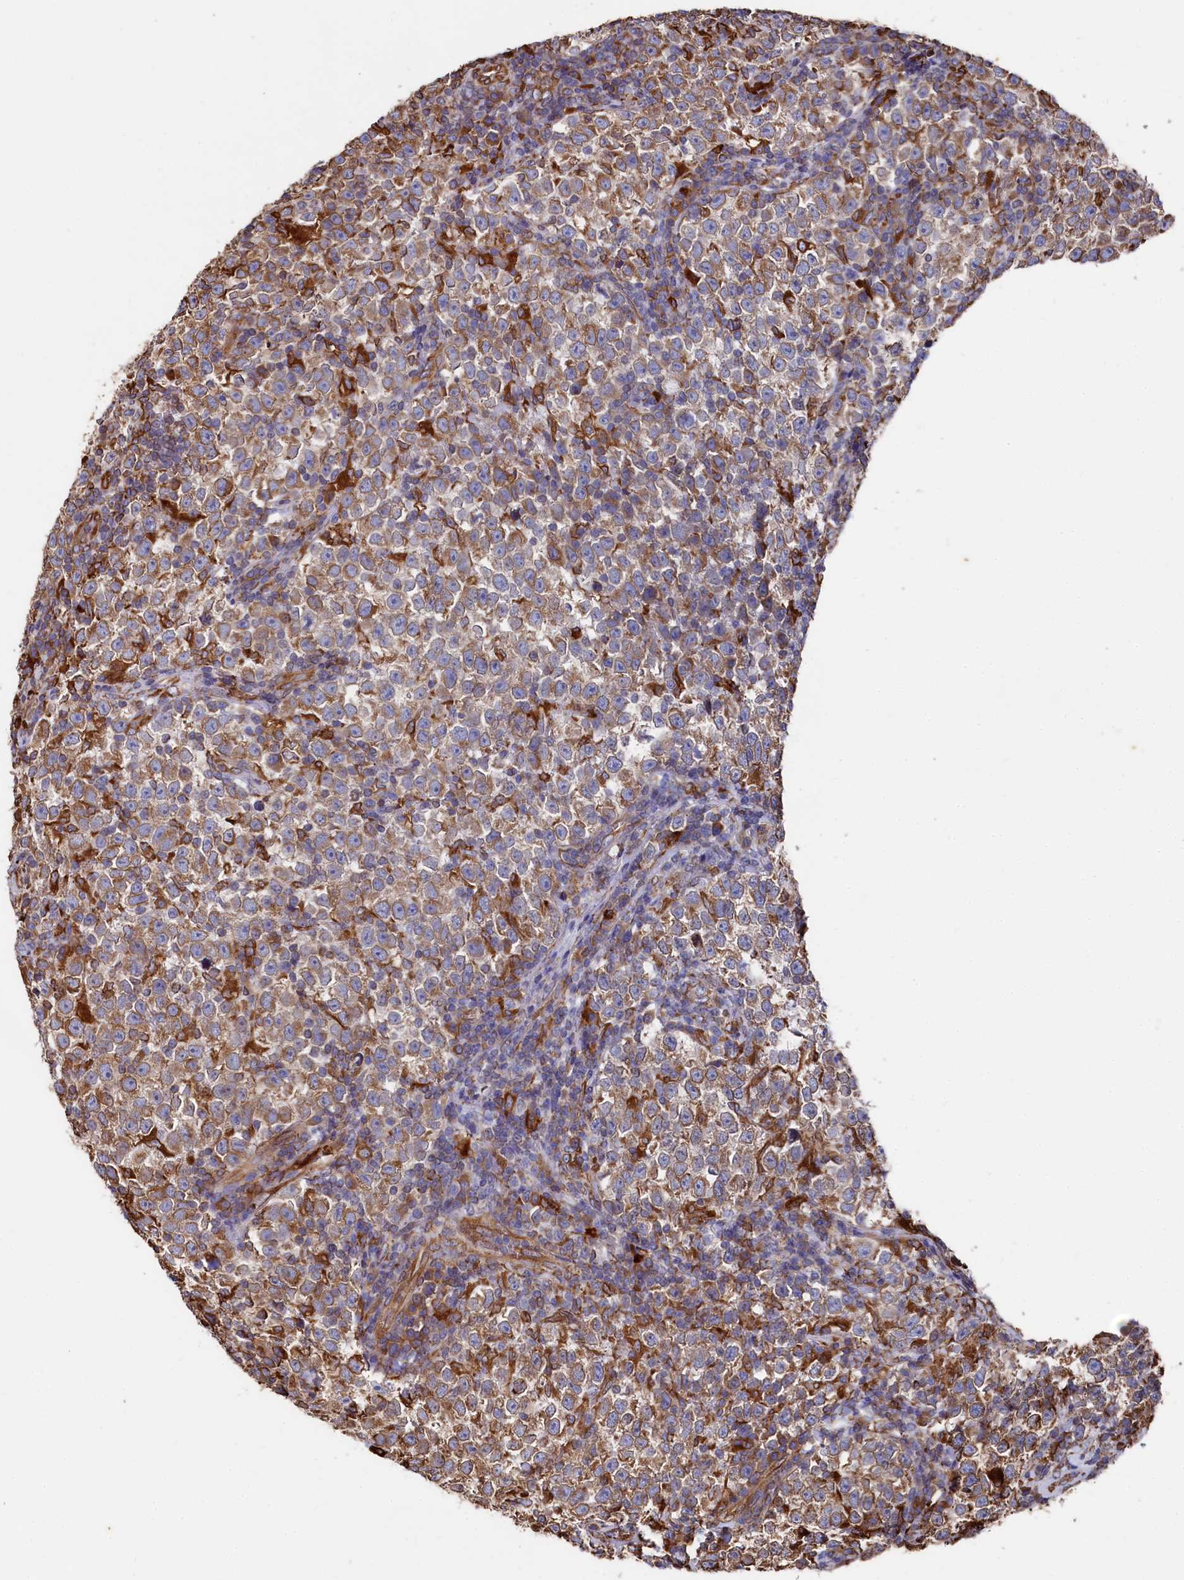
{"staining": {"intensity": "moderate", "quantity": "25%-75%", "location": "cytoplasmic/membranous"}, "tissue": "testis cancer", "cell_type": "Tumor cells", "image_type": "cancer", "snomed": [{"axis": "morphology", "description": "Normal tissue, NOS"}, {"axis": "morphology", "description": "Seminoma, NOS"}, {"axis": "topography", "description": "Testis"}], "caption": "Protein analysis of seminoma (testis) tissue reveals moderate cytoplasmic/membranous positivity in approximately 25%-75% of tumor cells. Nuclei are stained in blue.", "gene": "NEURL1B", "patient": {"sex": "male", "age": 43}}